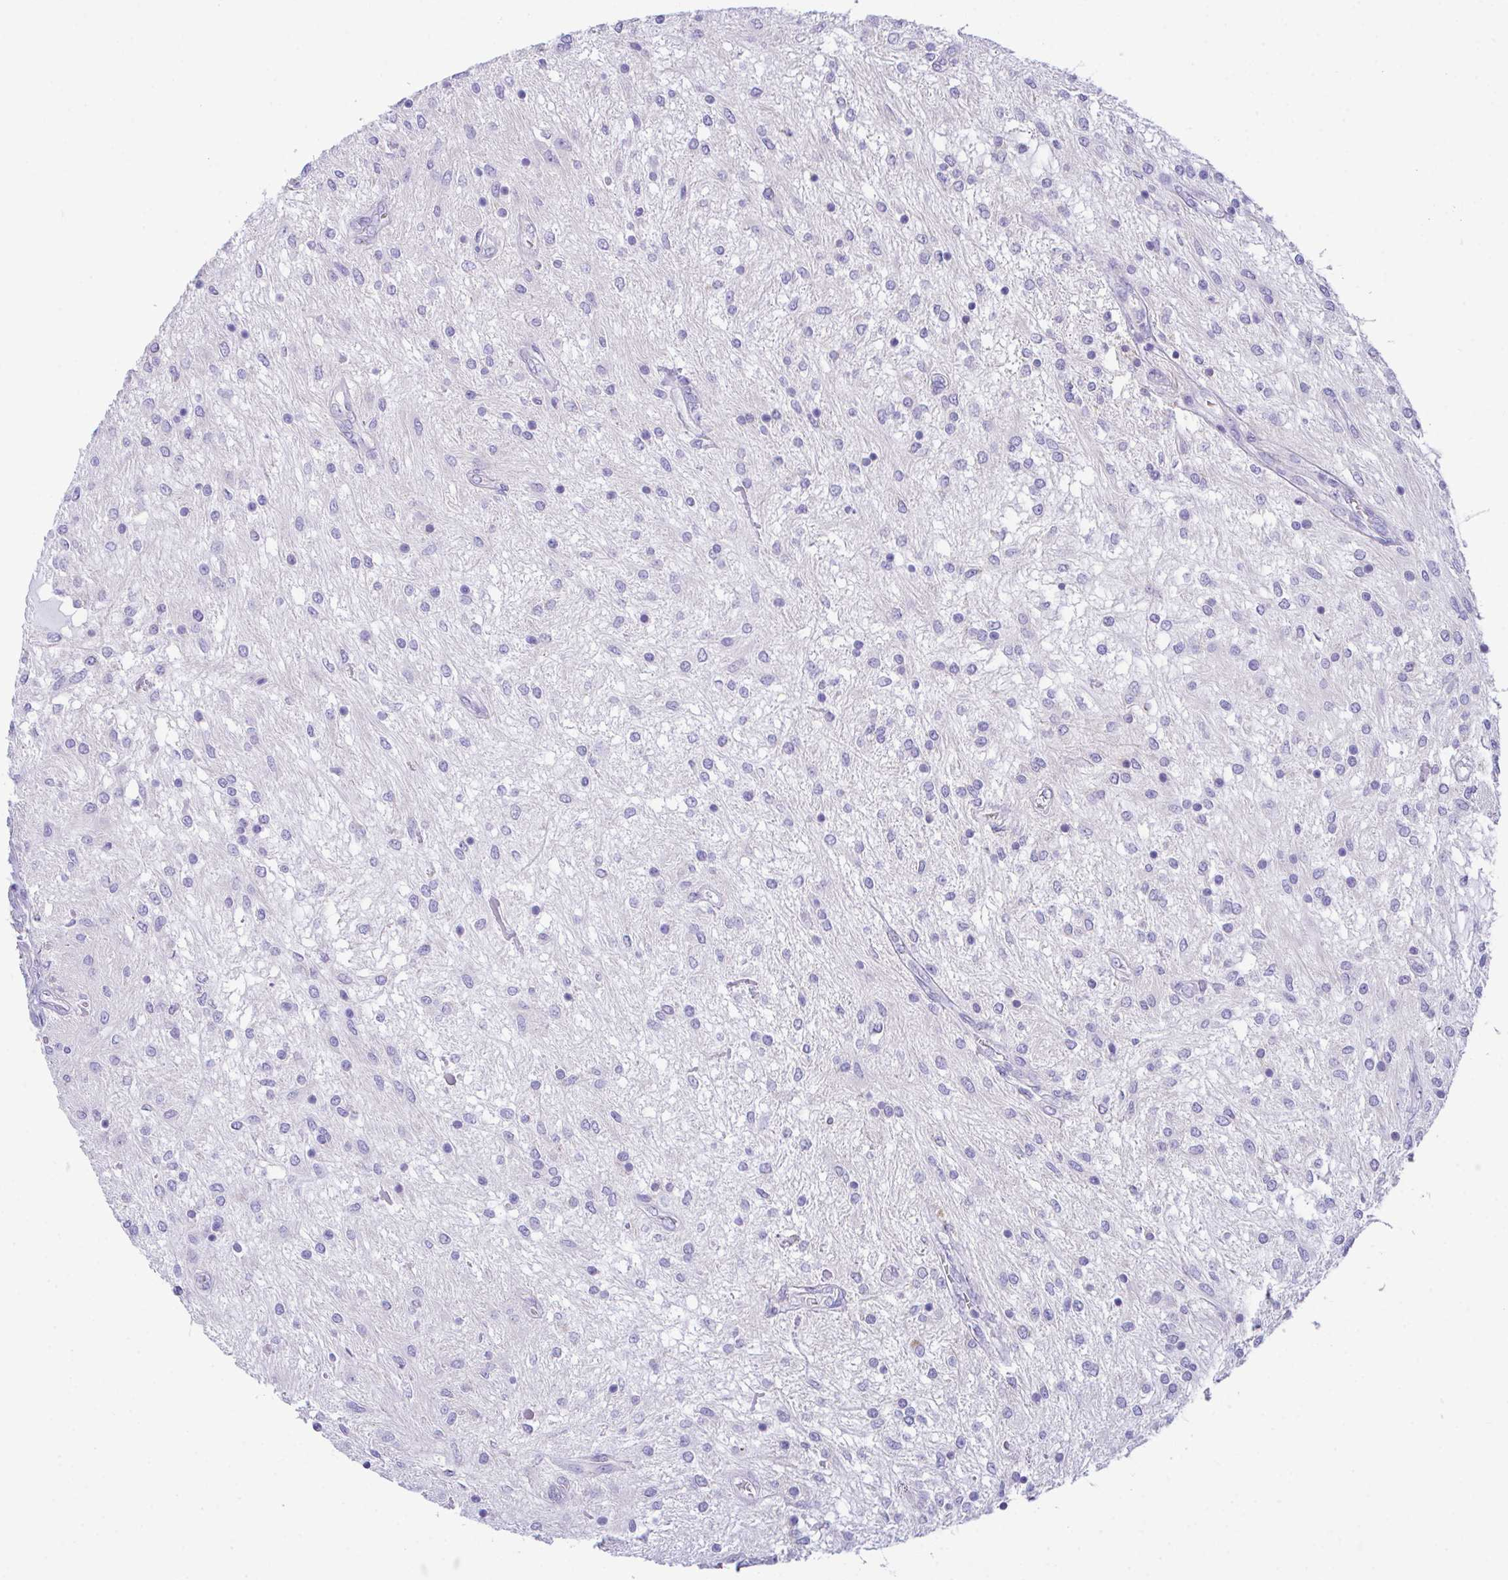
{"staining": {"intensity": "negative", "quantity": "none", "location": "none"}, "tissue": "glioma", "cell_type": "Tumor cells", "image_type": "cancer", "snomed": [{"axis": "morphology", "description": "Glioma, malignant, Low grade"}, {"axis": "topography", "description": "Cerebellum"}], "caption": "A photomicrograph of glioma stained for a protein shows no brown staining in tumor cells.", "gene": "NLRP8", "patient": {"sex": "female", "age": 14}}